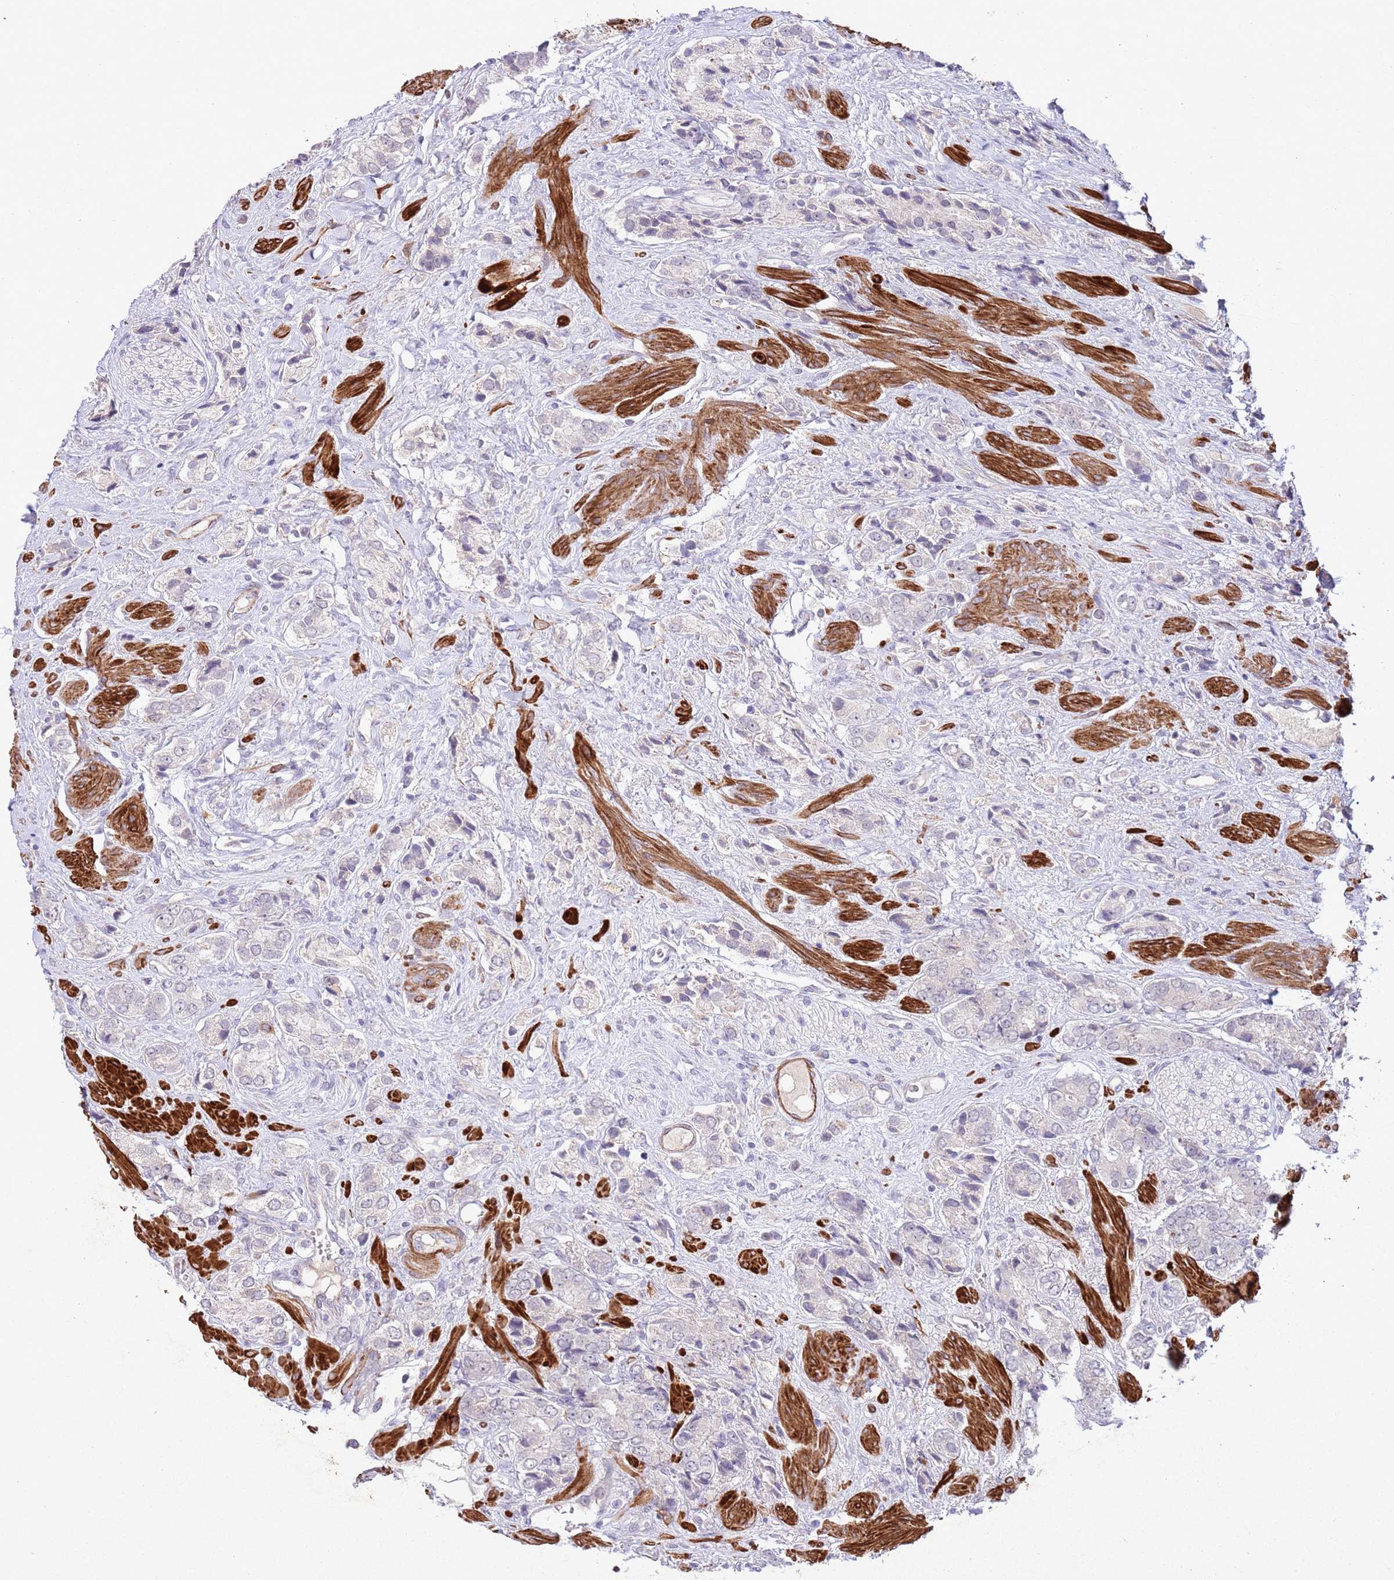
{"staining": {"intensity": "negative", "quantity": "none", "location": "none"}, "tissue": "prostate cancer", "cell_type": "Tumor cells", "image_type": "cancer", "snomed": [{"axis": "morphology", "description": "Adenocarcinoma, High grade"}, {"axis": "topography", "description": "Prostate and seminal vesicle, NOS"}], "caption": "Protein analysis of prostate cancer (high-grade adenocarcinoma) demonstrates no significant expression in tumor cells.", "gene": "CCNI", "patient": {"sex": "male", "age": 64}}